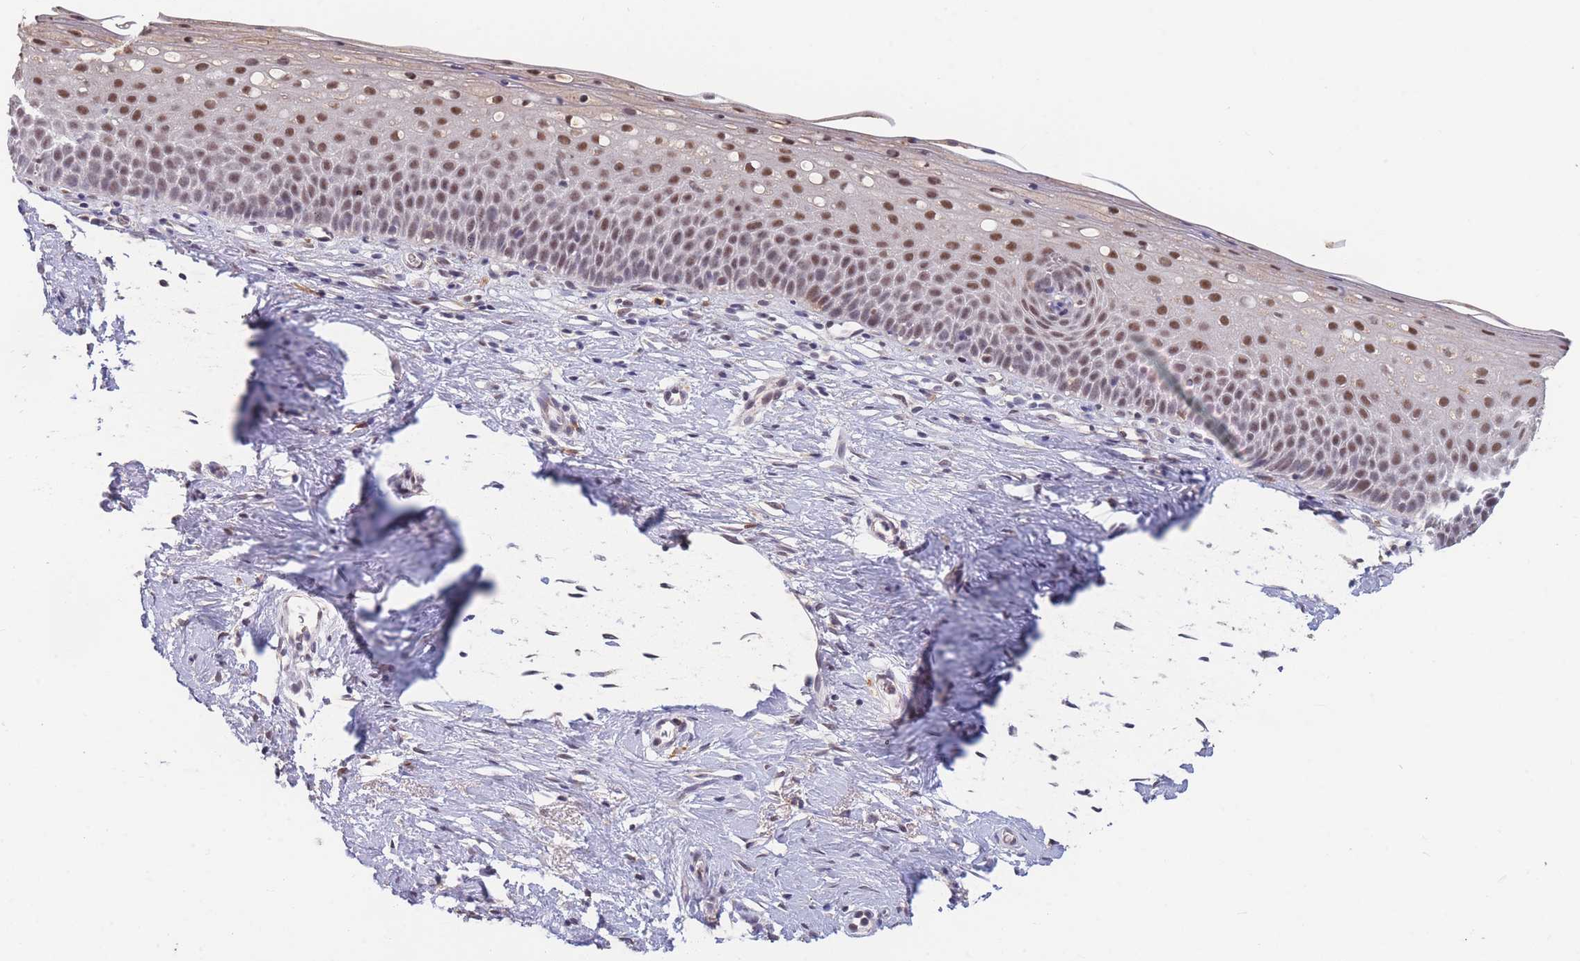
{"staining": {"intensity": "moderate", "quantity": "25%-75%", "location": "nuclear"}, "tissue": "cervix", "cell_type": "Glandular cells", "image_type": "normal", "snomed": [{"axis": "morphology", "description": "Normal tissue, NOS"}, {"axis": "topography", "description": "Cervix"}], "caption": "IHC image of benign cervix stained for a protein (brown), which exhibits medium levels of moderate nuclear staining in about 25%-75% of glandular cells.", "gene": "SNRPA1", "patient": {"sex": "female", "age": 57}}